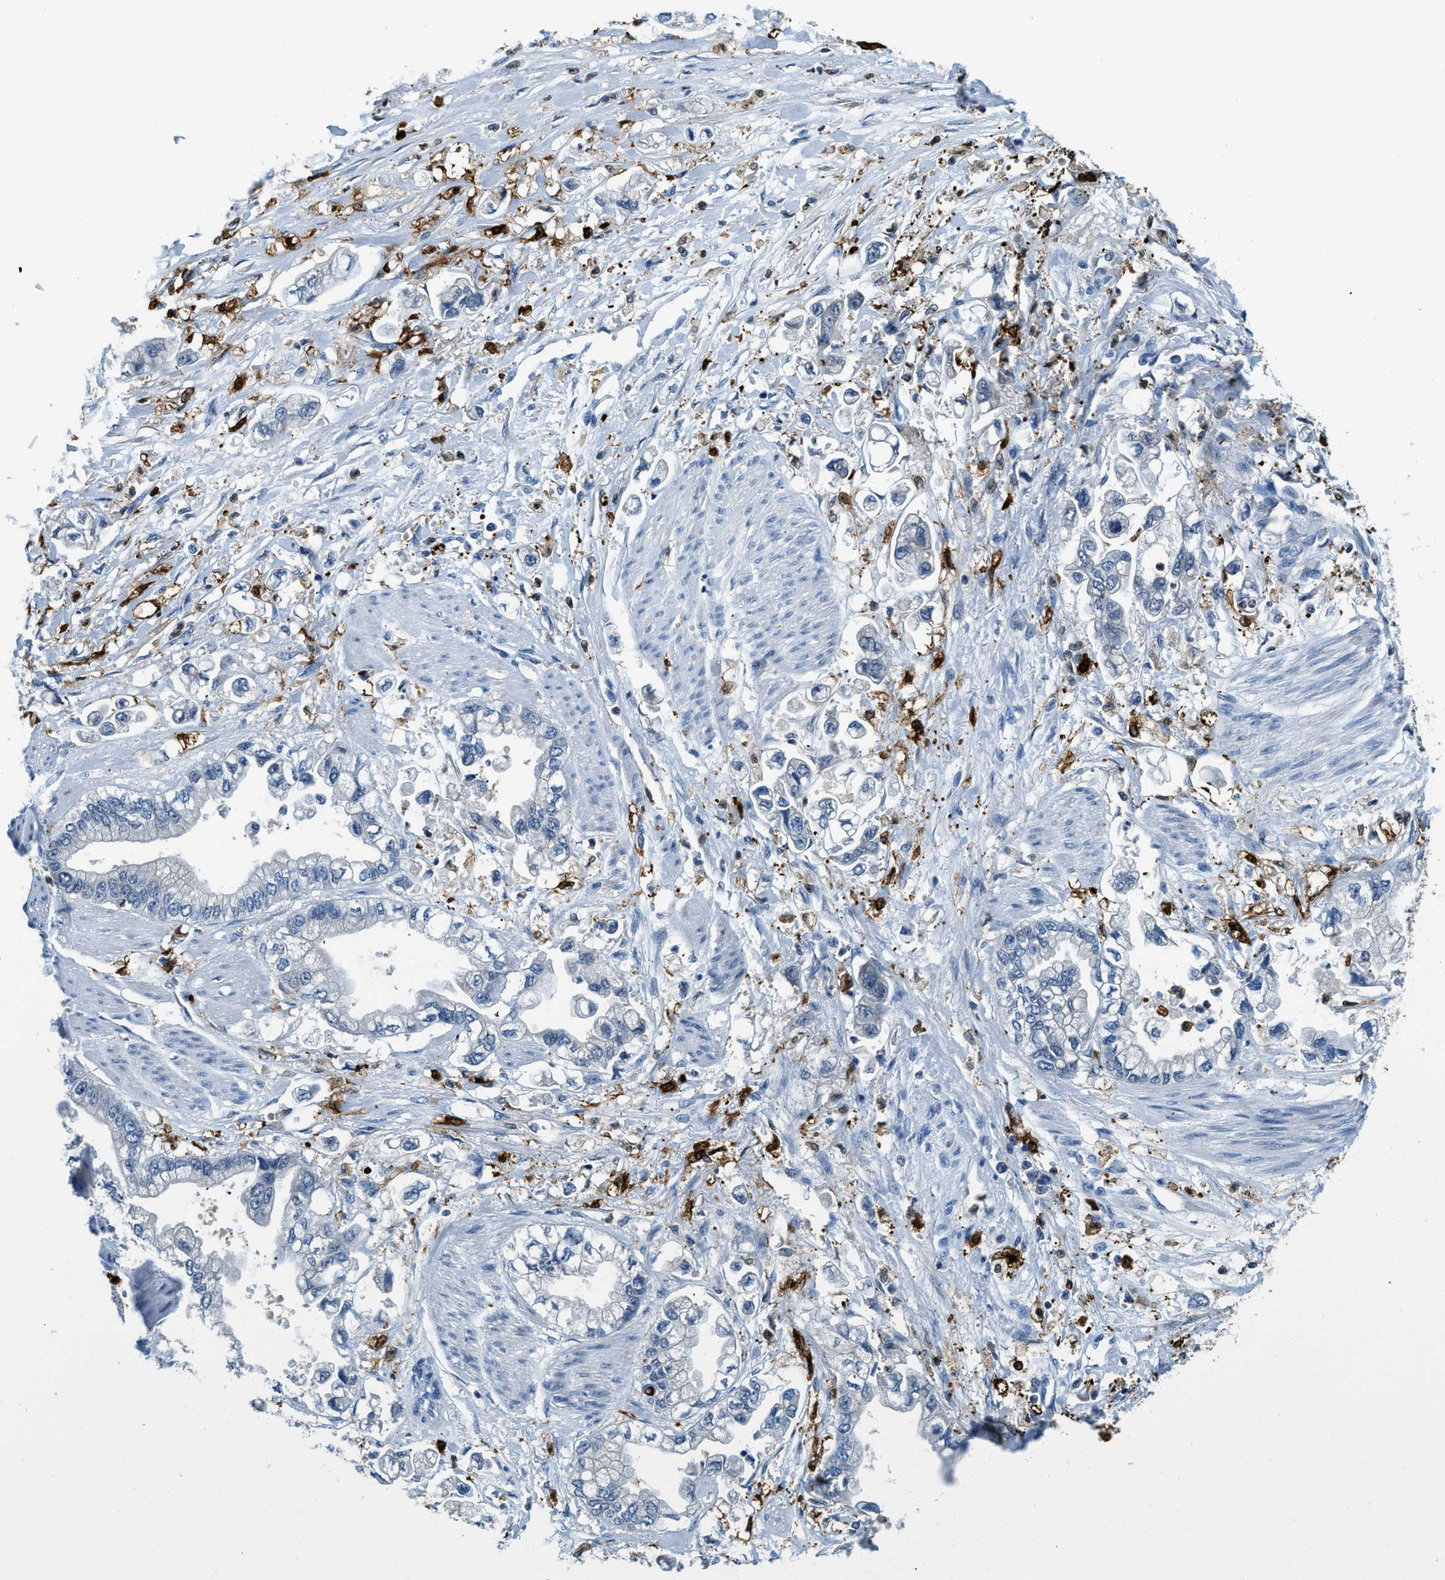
{"staining": {"intensity": "negative", "quantity": "none", "location": "none"}, "tissue": "stomach cancer", "cell_type": "Tumor cells", "image_type": "cancer", "snomed": [{"axis": "morphology", "description": "Normal tissue, NOS"}, {"axis": "morphology", "description": "Adenocarcinoma, NOS"}, {"axis": "topography", "description": "Stomach"}], "caption": "High power microscopy image of an immunohistochemistry (IHC) photomicrograph of stomach cancer, revealing no significant staining in tumor cells. Brightfield microscopy of IHC stained with DAB (3,3'-diaminobenzidine) (brown) and hematoxylin (blue), captured at high magnification.", "gene": "CAPG", "patient": {"sex": "male", "age": 62}}